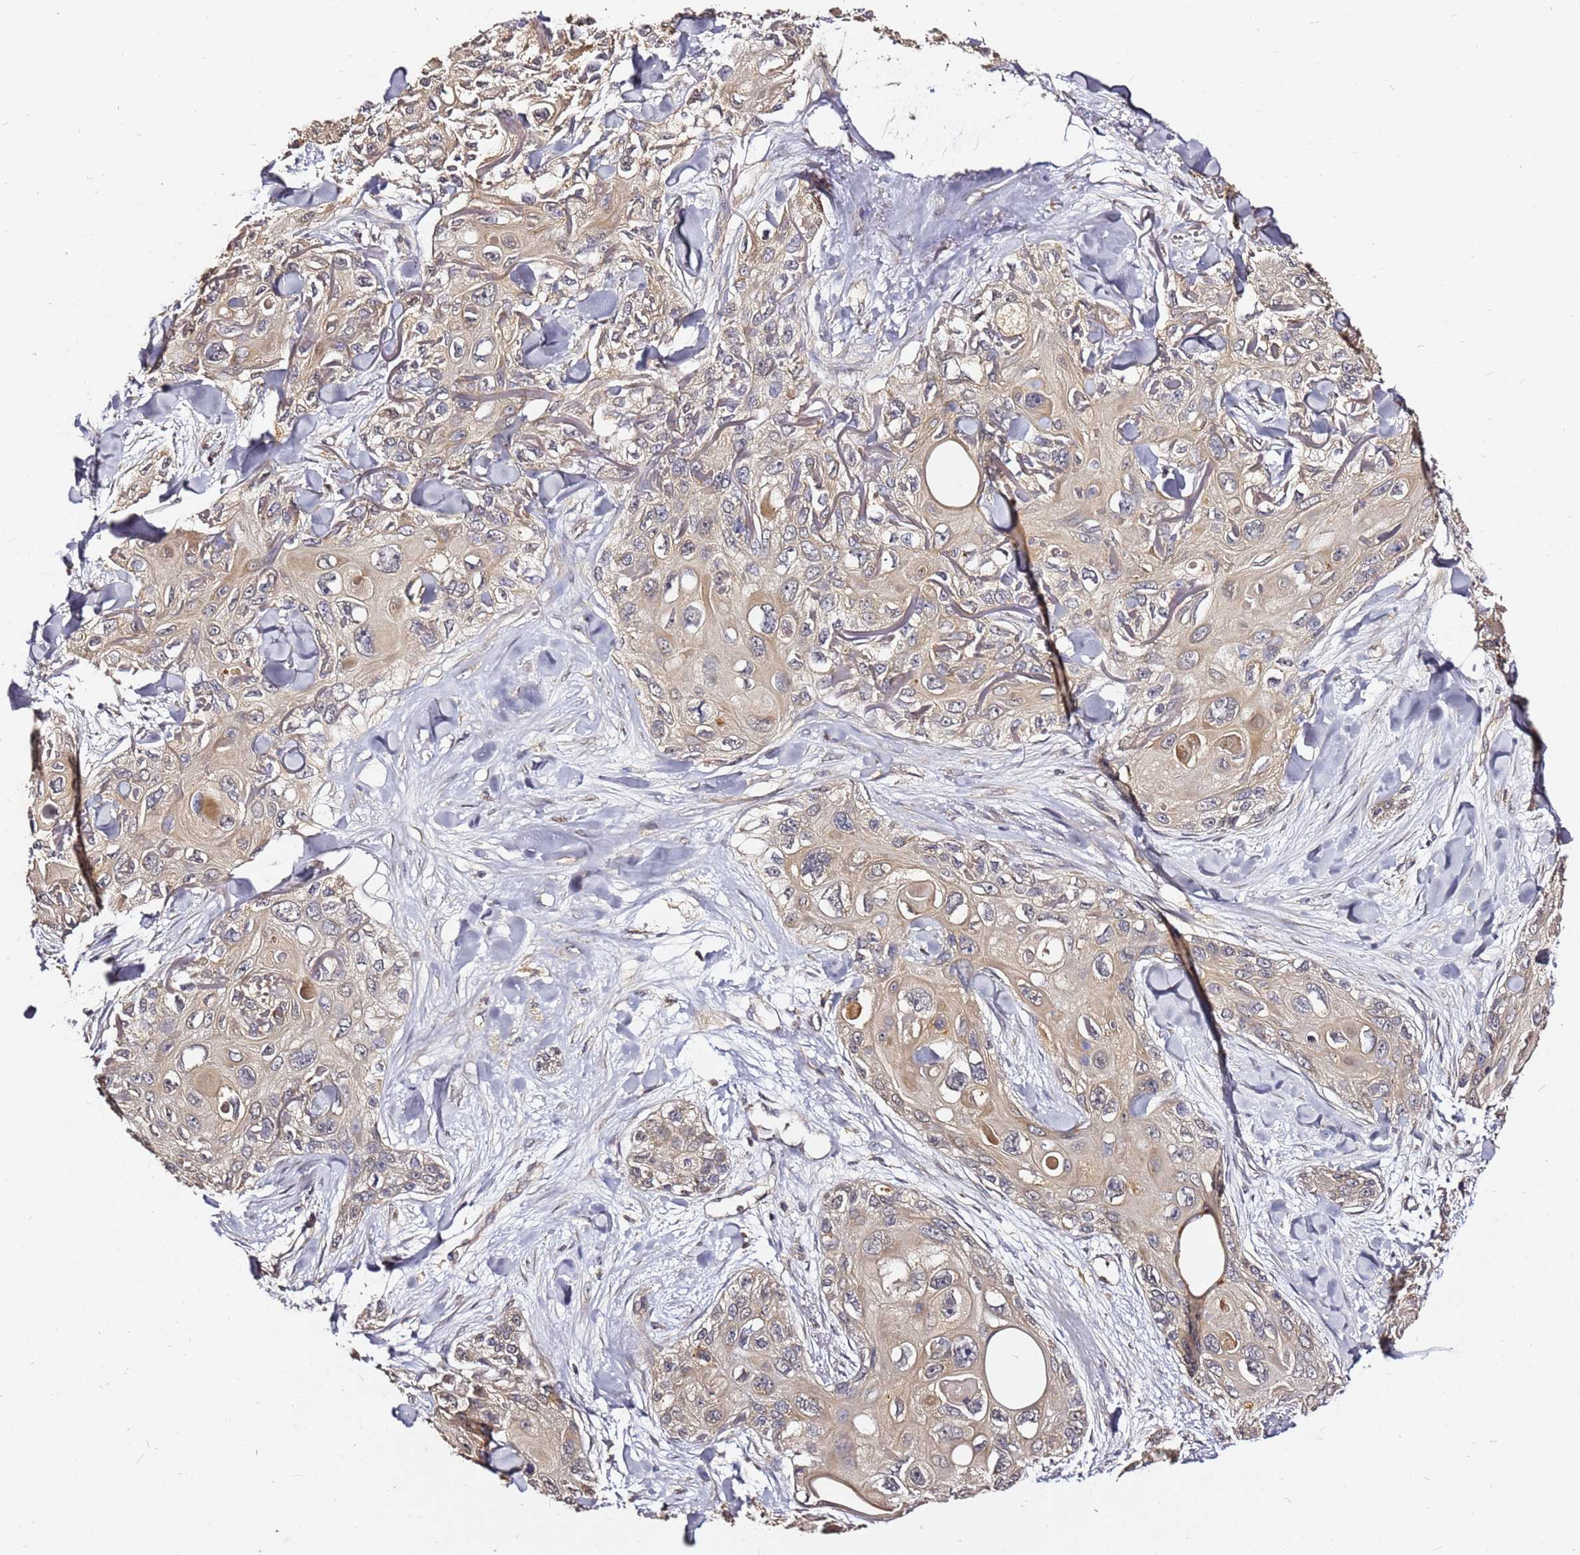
{"staining": {"intensity": "moderate", "quantity": "<25%", "location": "cytoplasmic/membranous"}, "tissue": "skin cancer", "cell_type": "Tumor cells", "image_type": "cancer", "snomed": [{"axis": "morphology", "description": "Normal tissue, NOS"}, {"axis": "morphology", "description": "Squamous cell carcinoma, NOS"}, {"axis": "topography", "description": "Skin"}], "caption": "The histopathology image demonstrates a brown stain indicating the presence of a protein in the cytoplasmic/membranous of tumor cells in skin squamous cell carcinoma.", "gene": "C6orf136", "patient": {"sex": "male", "age": 72}}